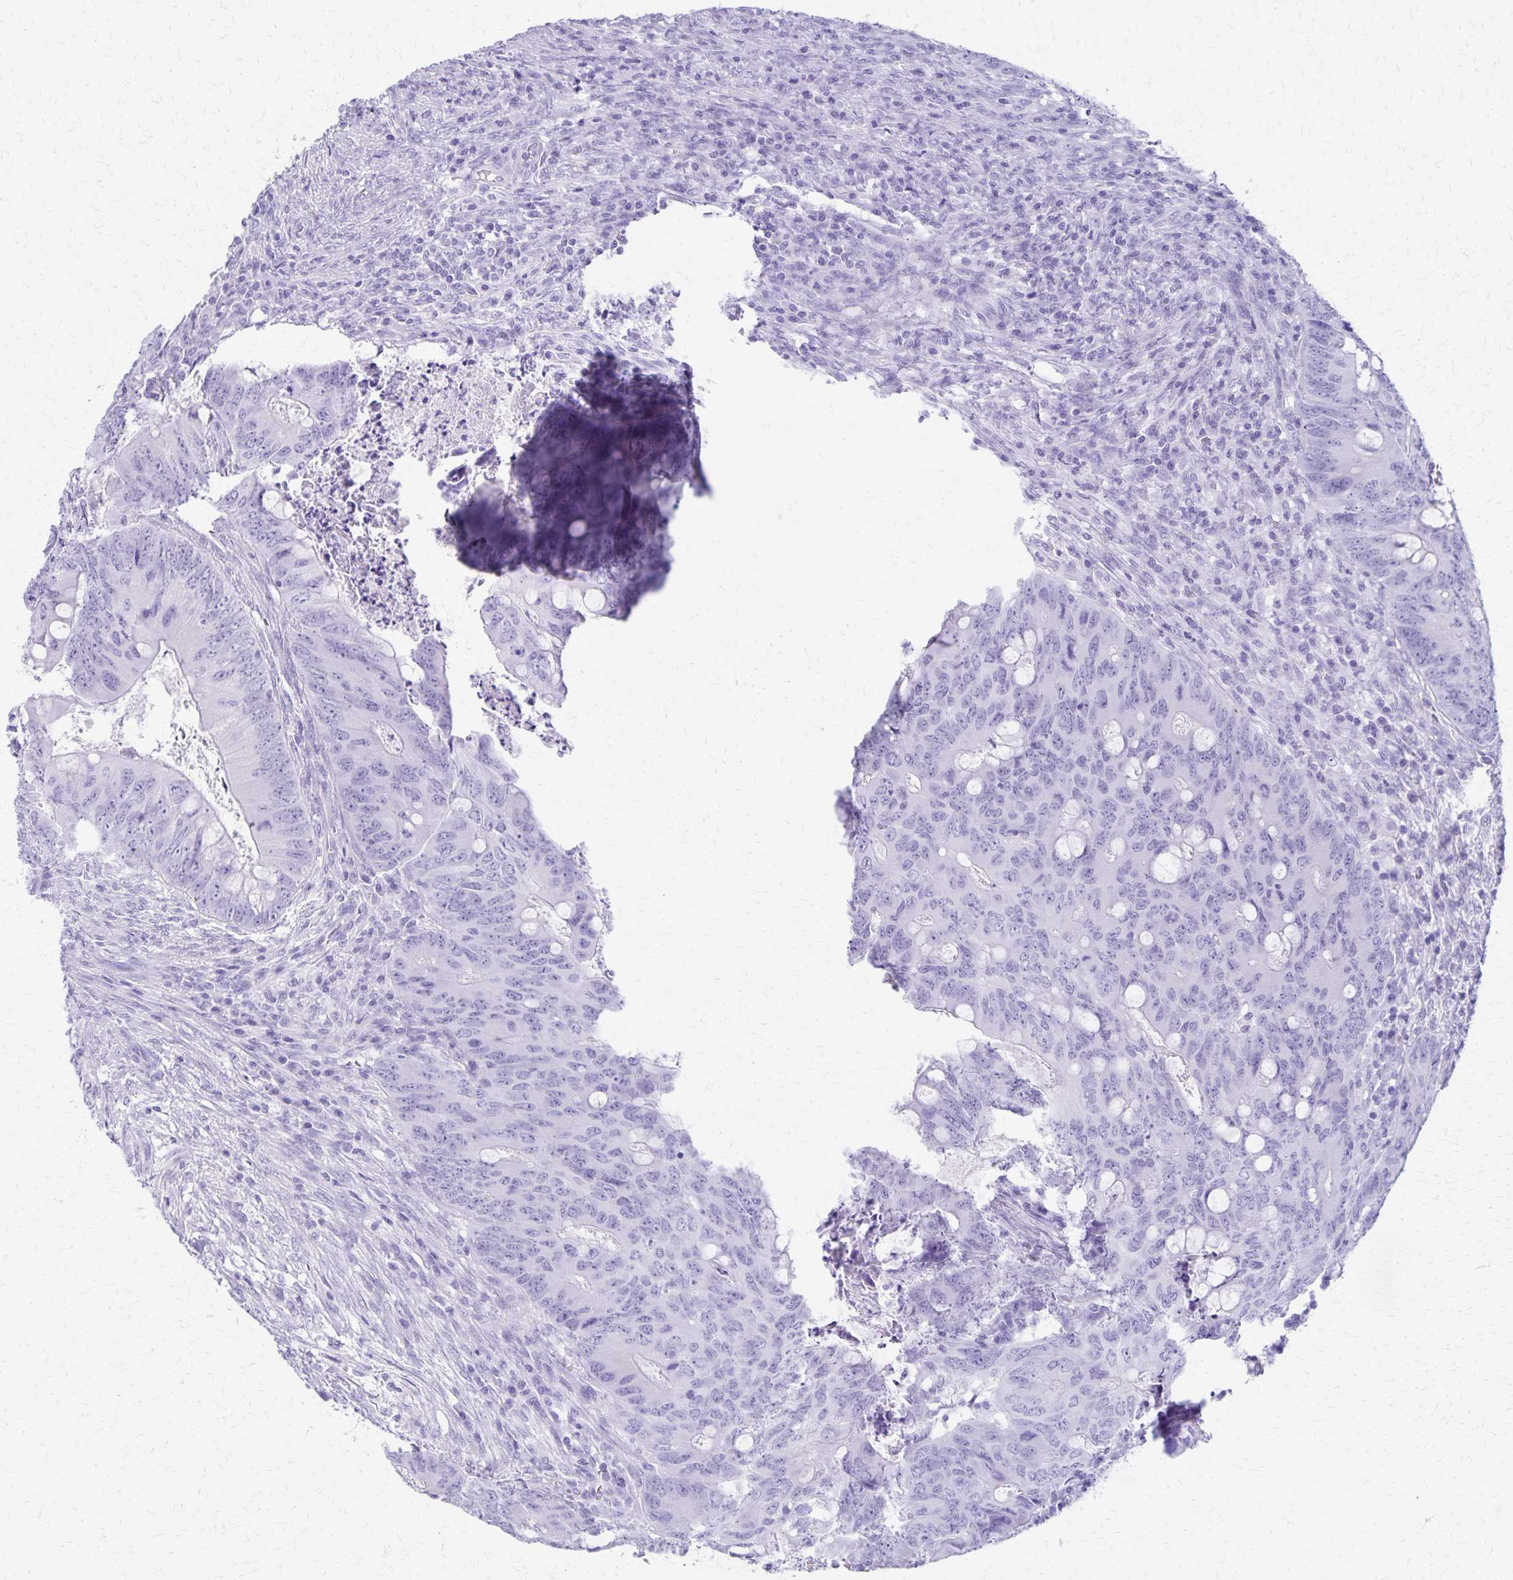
{"staining": {"intensity": "negative", "quantity": "none", "location": "none"}, "tissue": "colorectal cancer", "cell_type": "Tumor cells", "image_type": "cancer", "snomed": [{"axis": "morphology", "description": "Adenocarcinoma, NOS"}, {"axis": "topography", "description": "Colon"}], "caption": "Colorectal cancer (adenocarcinoma) stained for a protein using immunohistochemistry reveals no staining tumor cells.", "gene": "DEFA5", "patient": {"sex": "female", "age": 74}}